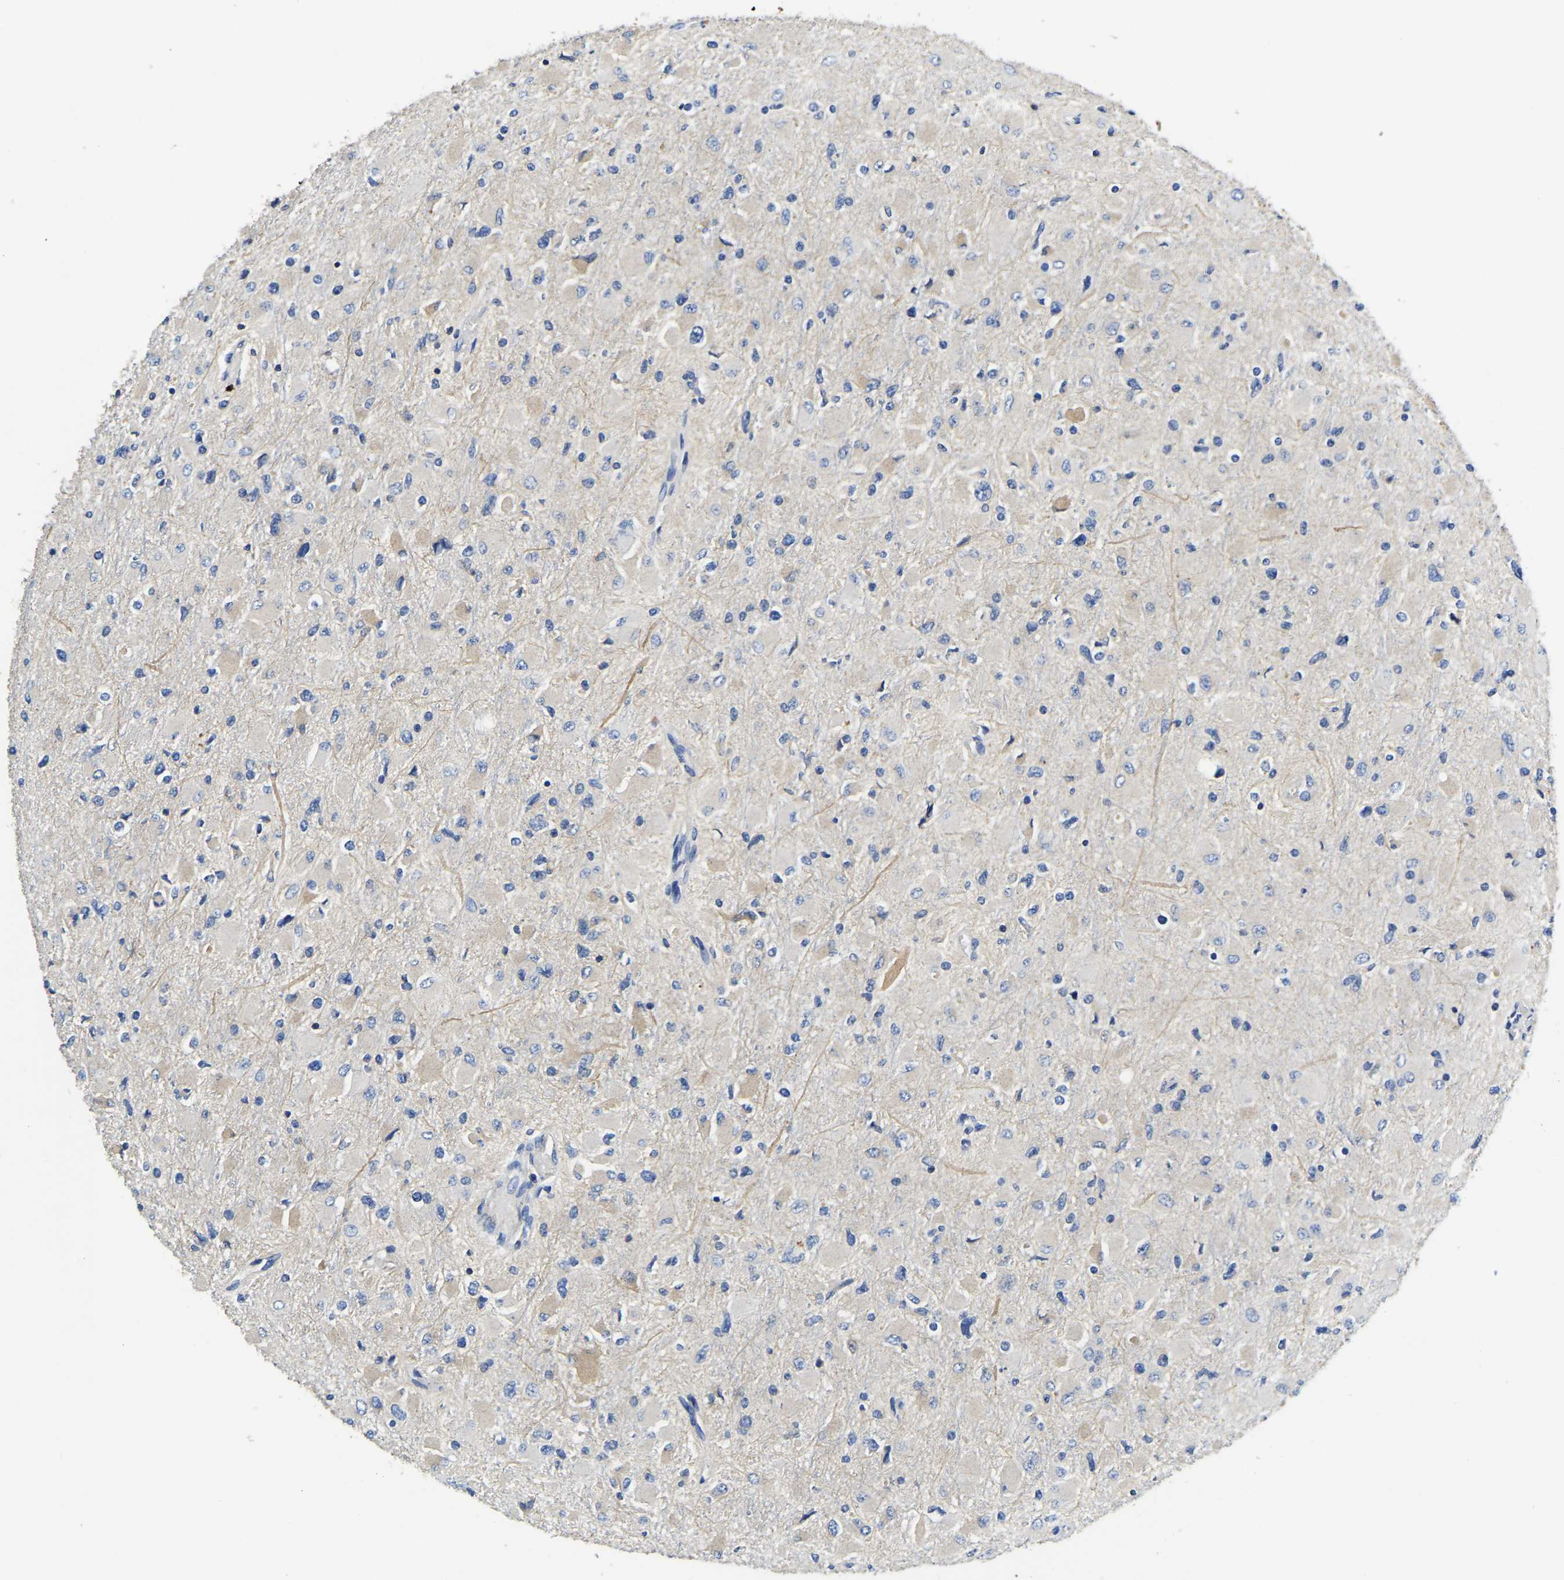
{"staining": {"intensity": "weak", "quantity": "<25%", "location": "cytoplasmic/membranous"}, "tissue": "glioma", "cell_type": "Tumor cells", "image_type": "cancer", "snomed": [{"axis": "morphology", "description": "Glioma, malignant, High grade"}, {"axis": "topography", "description": "Cerebral cortex"}], "caption": "The photomicrograph reveals no staining of tumor cells in glioma.", "gene": "STAT2", "patient": {"sex": "female", "age": 36}}